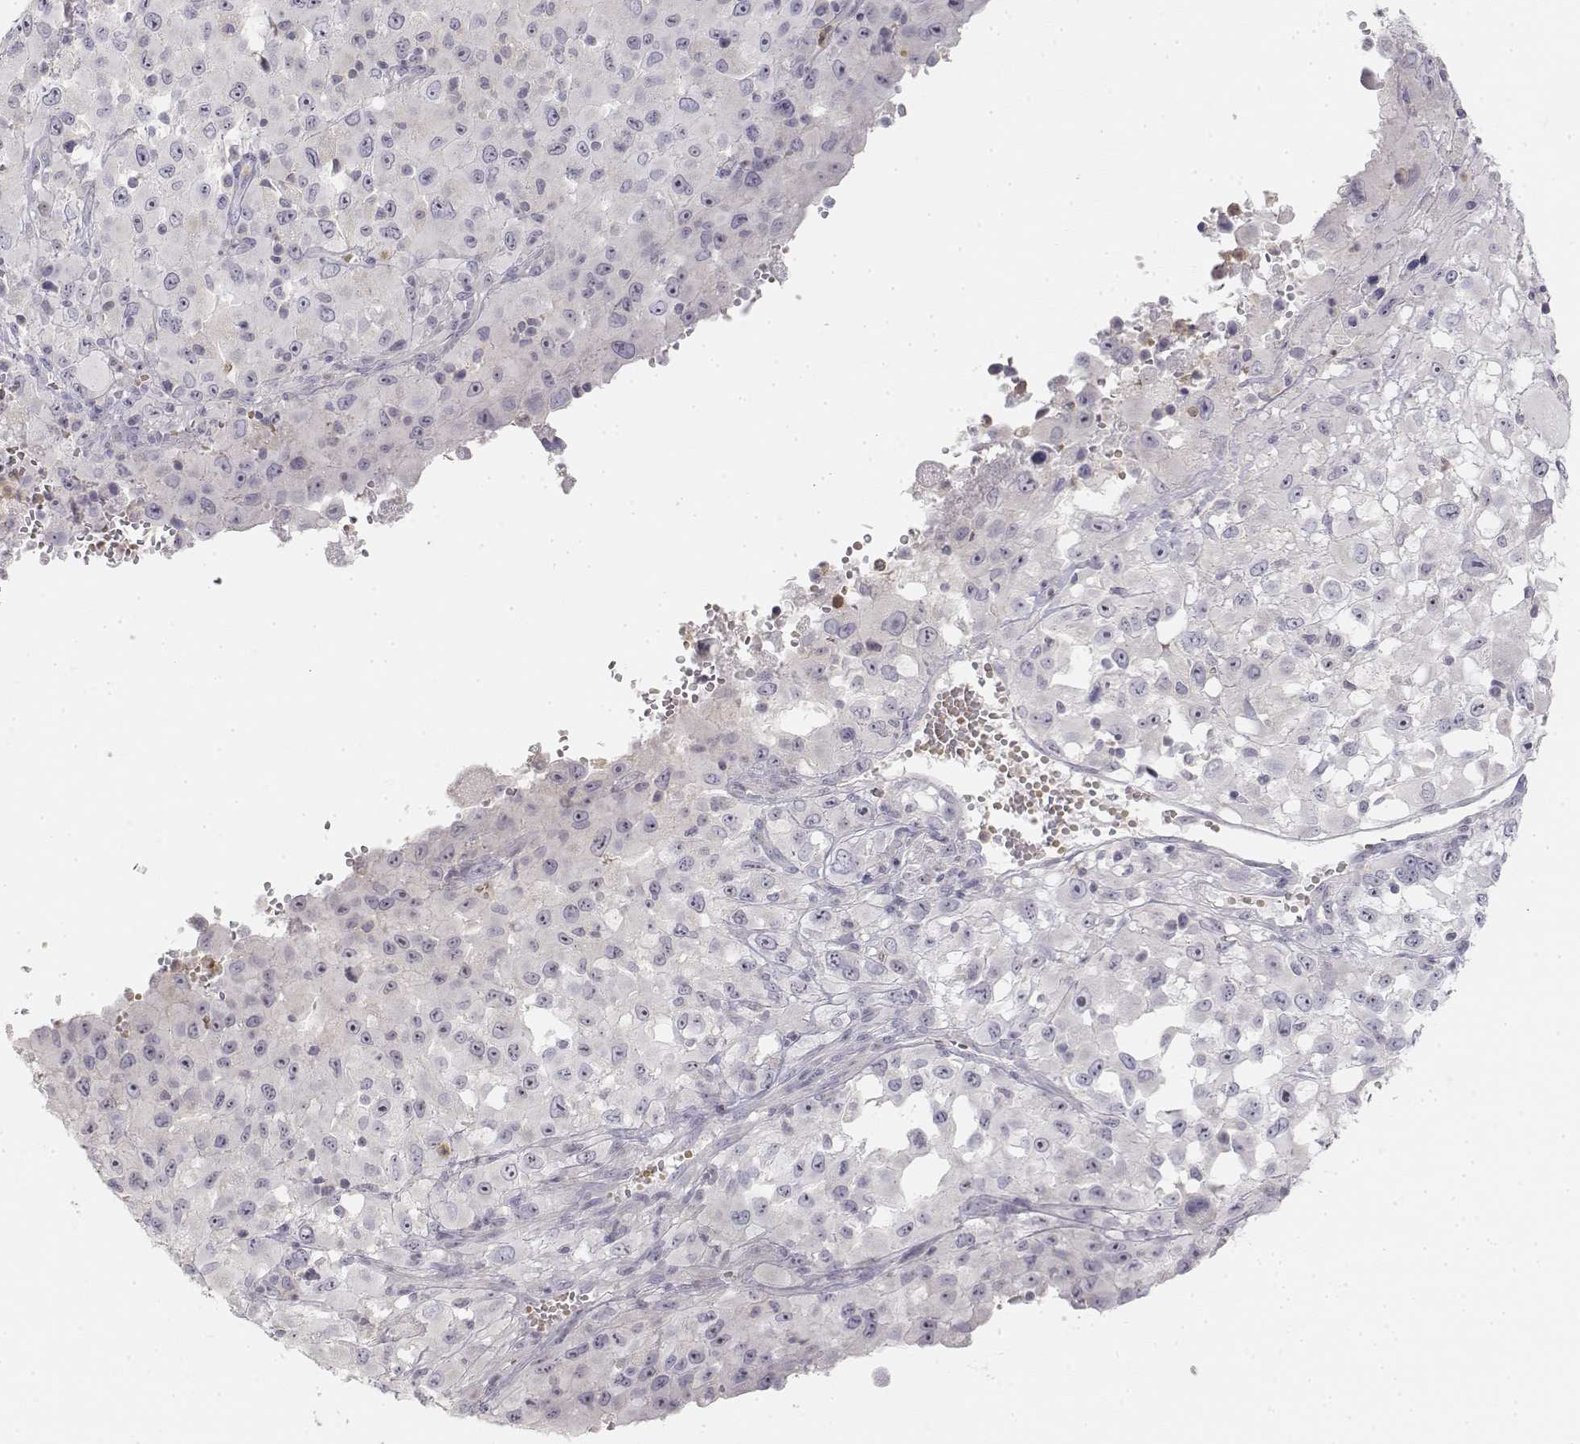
{"staining": {"intensity": "negative", "quantity": "none", "location": "none"}, "tissue": "melanoma", "cell_type": "Tumor cells", "image_type": "cancer", "snomed": [{"axis": "morphology", "description": "Malignant melanoma, Metastatic site"}, {"axis": "topography", "description": "Soft tissue"}], "caption": "There is no significant staining in tumor cells of malignant melanoma (metastatic site).", "gene": "GLIPR1L2", "patient": {"sex": "male", "age": 50}}